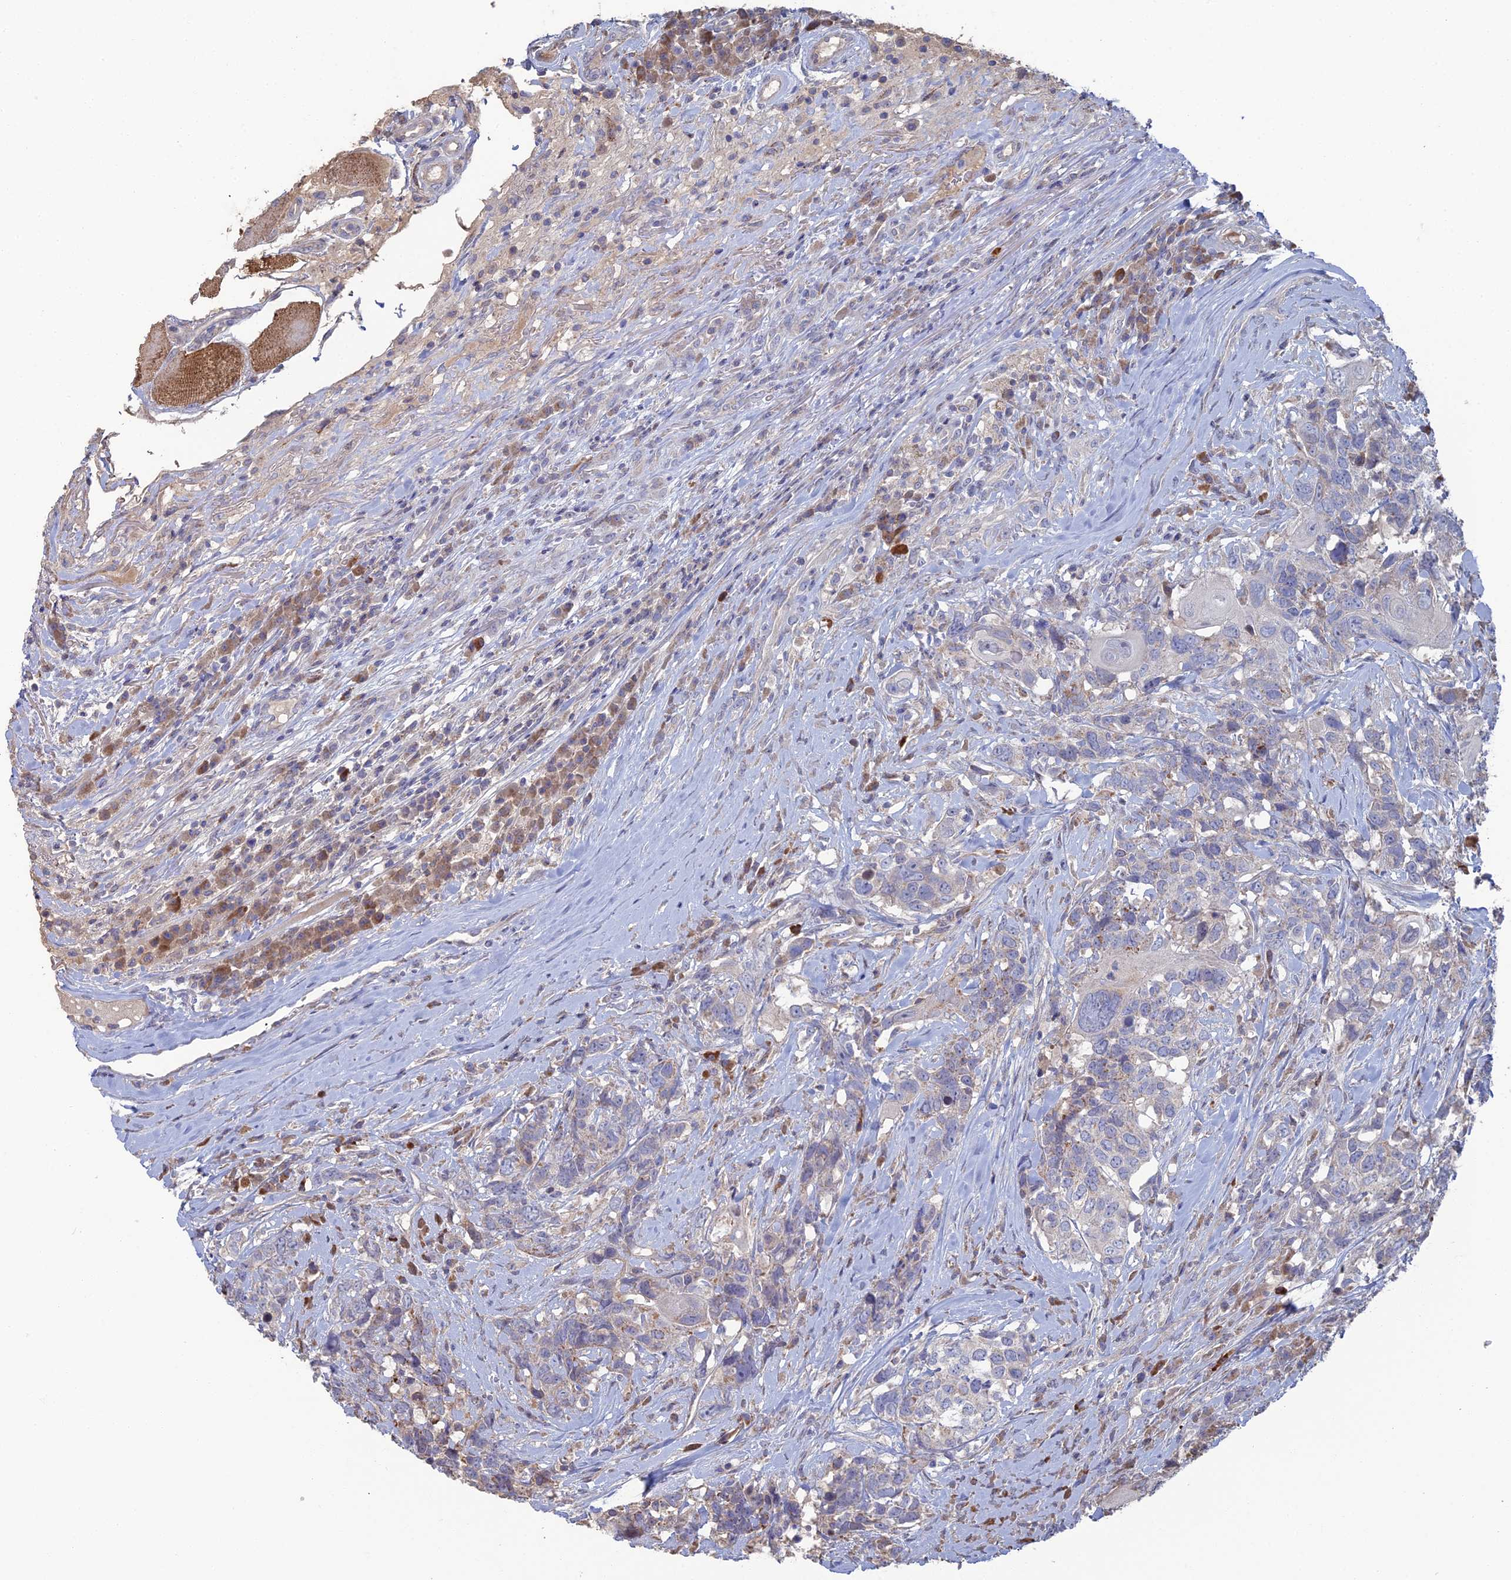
{"staining": {"intensity": "negative", "quantity": "none", "location": "none"}, "tissue": "head and neck cancer", "cell_type": "Tumor cells", "image_type": "cancer", "snomed": [{"axis": "morphology", "description": "Squamous cell carcinoma, NOS"}, {"axis": "topography", "description": "Head-Neck"}], "caption": "This photomicrograph is of head and neck cancer (squamous cell carcinoma) stained with IHC to label a protein in brown with the nuclei are counter-stained blue. There is no staining in tumor cells.", "gene": "ARL16", "patient": {"sex": "male", "age": 66}}